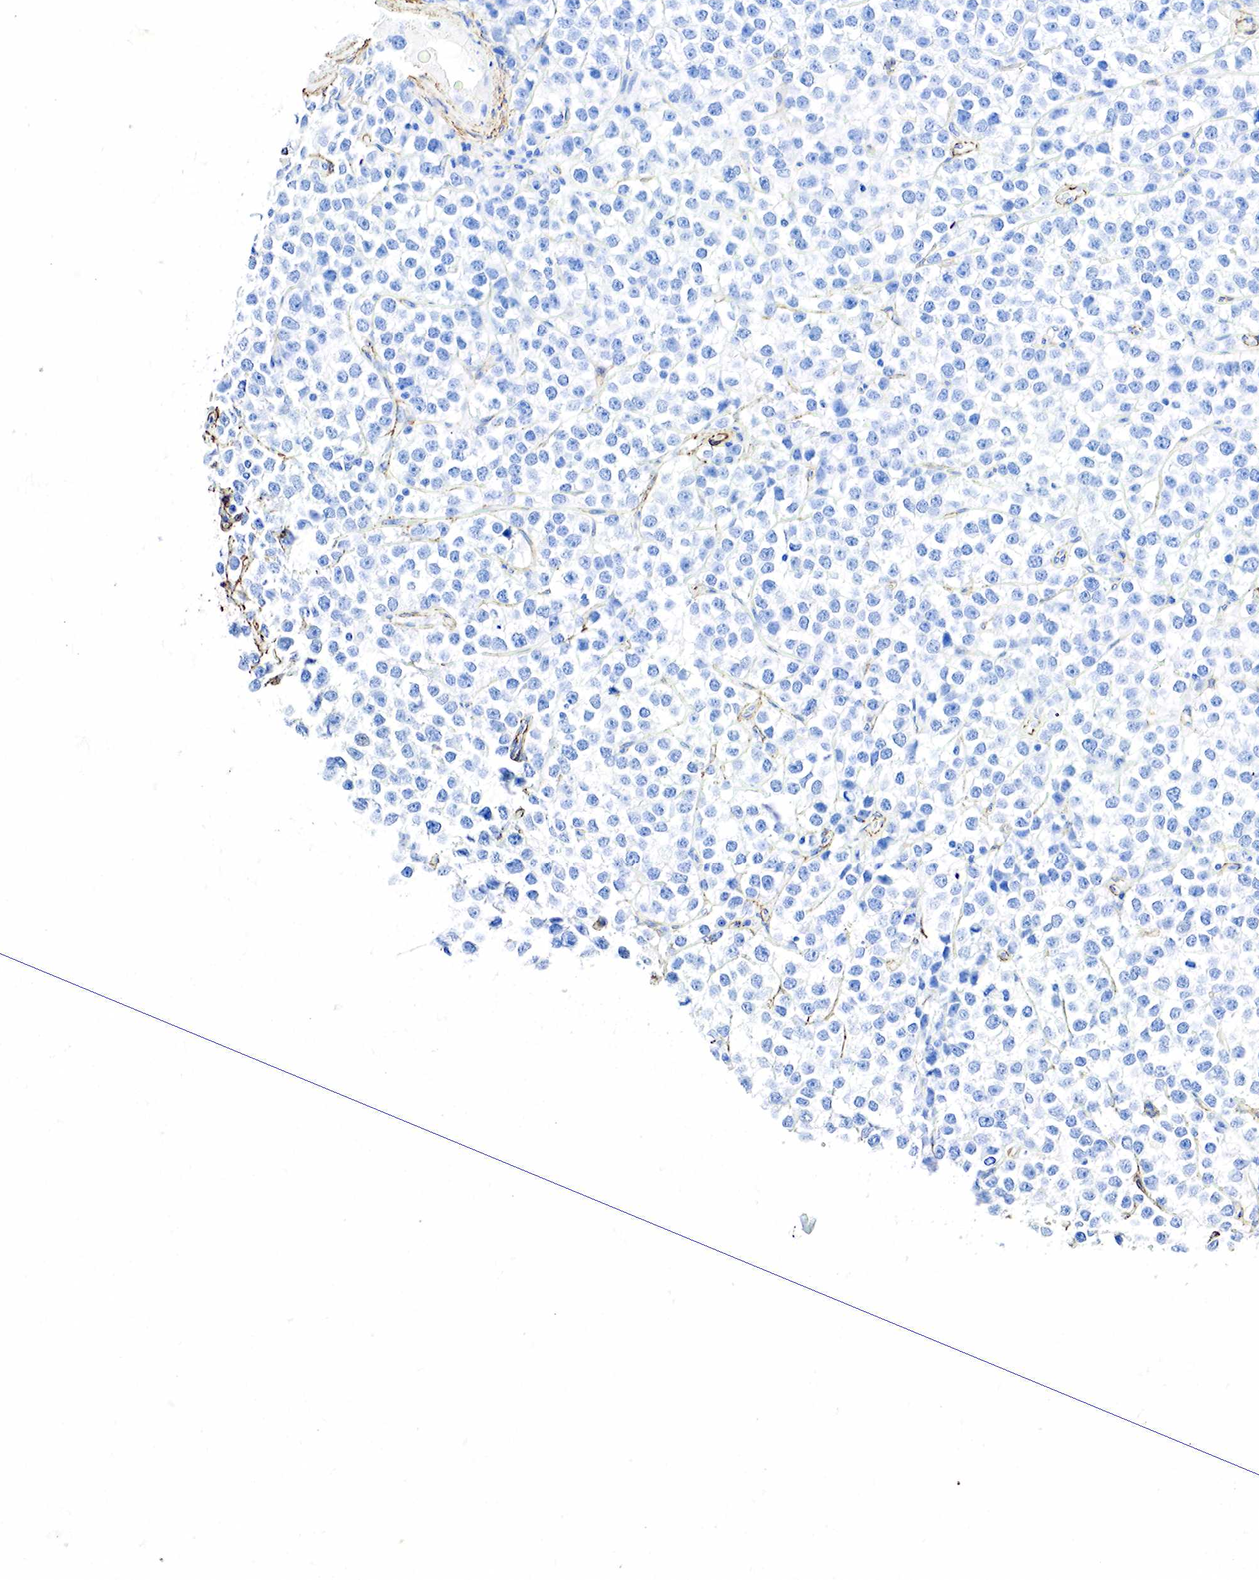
{"staining": {"intensity": "negative", "quantity": "none", "location": "none"}, "tissue": "testis cancer", "cell_type": "Tumor cells", "image_type": "cancer", "snomed": [{"axis": "morphology", "description": "Seminoma, NOS"}, {"axis": "topography", "description": "Testis"}], "caption": "Immunohistochemical staining of human seminoma (testis) displays no significant expression in tumor cells.", "gene": "ACTA1", "patient": {"sex": "male", "age": 25}}